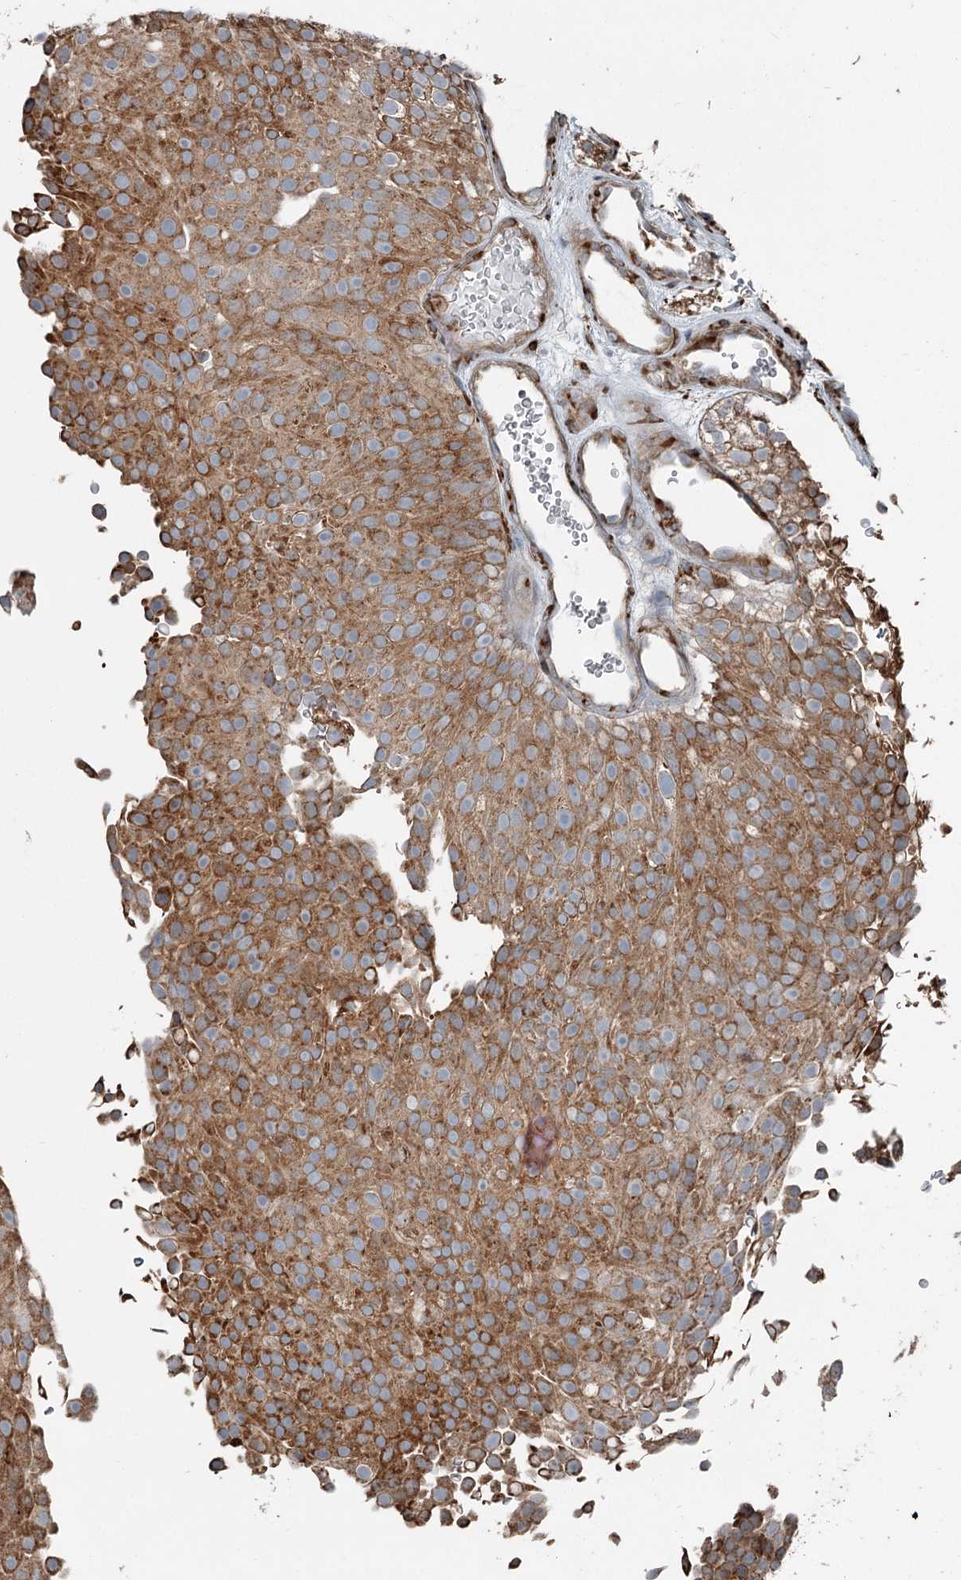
{"staining": {"intensity": "moderate", "quantity": ">75%", "location": "cytoplasmic/membranous"}, "tissue": "urothelial cancer", "cell_type": "Tumor cells", "image_type": "cancer", "snomed": [{"axis": "morphology", "description": "Urothelial carcinoma, Low grade"}, {"axis": "topography", "description": "Urinary bladder"}], "caption": "This micrograph demonstrates IHC staining of human low-grade urothelial carcinoma, with medium moderate cytoplasmic/membranous expression in approximately >75% of tumor cells.", "gene": "RASSF8", "patient": {"sex": "male", "age": 78}}